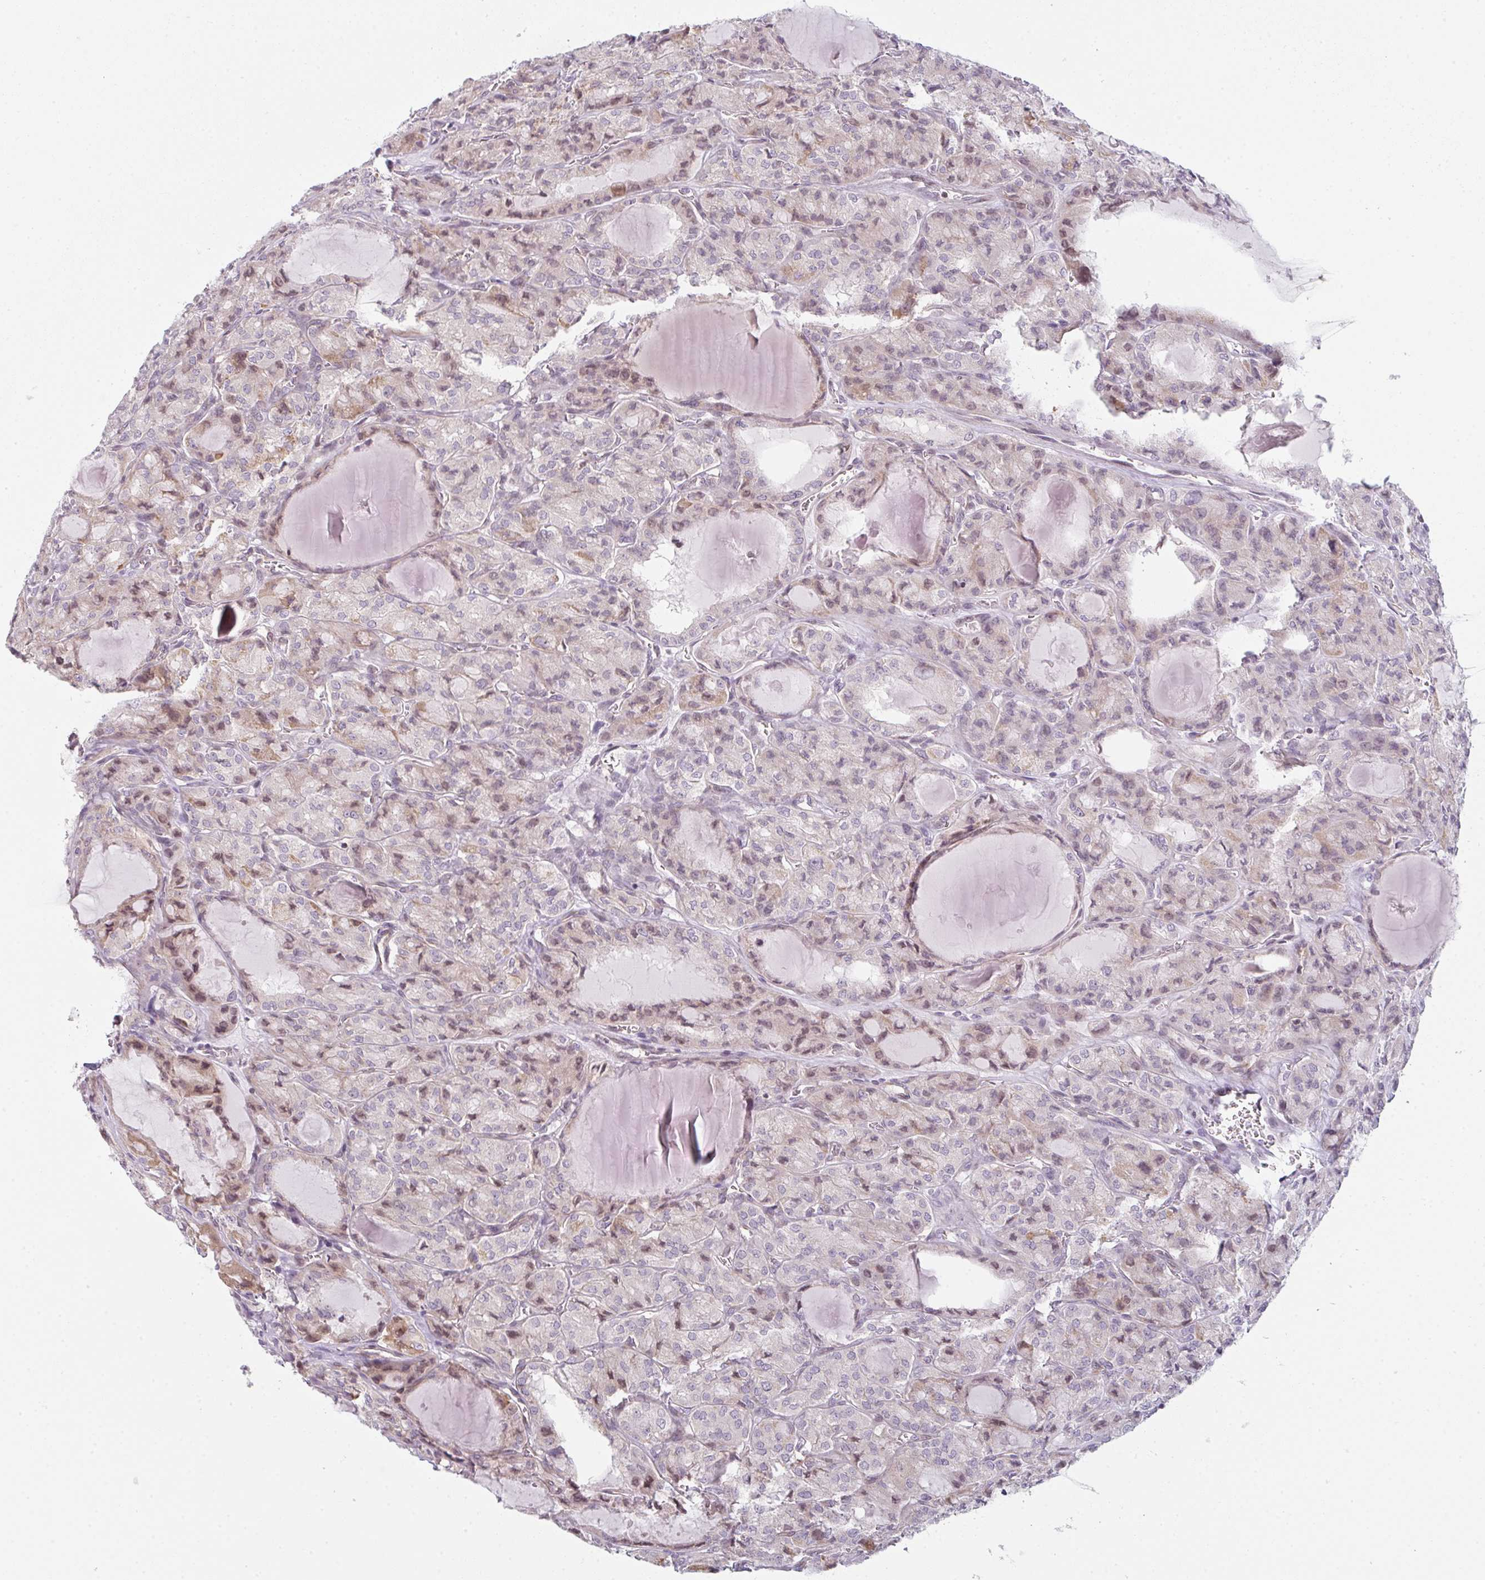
{"staining": {"intensity": "weak", "quantity": "25%-75%", "location": "cytoplasmic/membranous,nuclear"}, "tissue": "thyroid cancer", "cell_type": "Tumor cells", "image_type": "cancer", "snomed": [{"axis": "morphology", "description": "Papillary adenocarcinoma, NOS"}, {"axis": "topography", "description": "Thyroid gland"}], "caption": "Tumor cells demonstrate low levels of weak cytoplasmic/membranous and nuclear positivity in approximately 25%-75% of cells in thyroid papillary adenocarcinoma.", "gene": "TMEM237", "patient": {"sex": "male", "age": 87}}